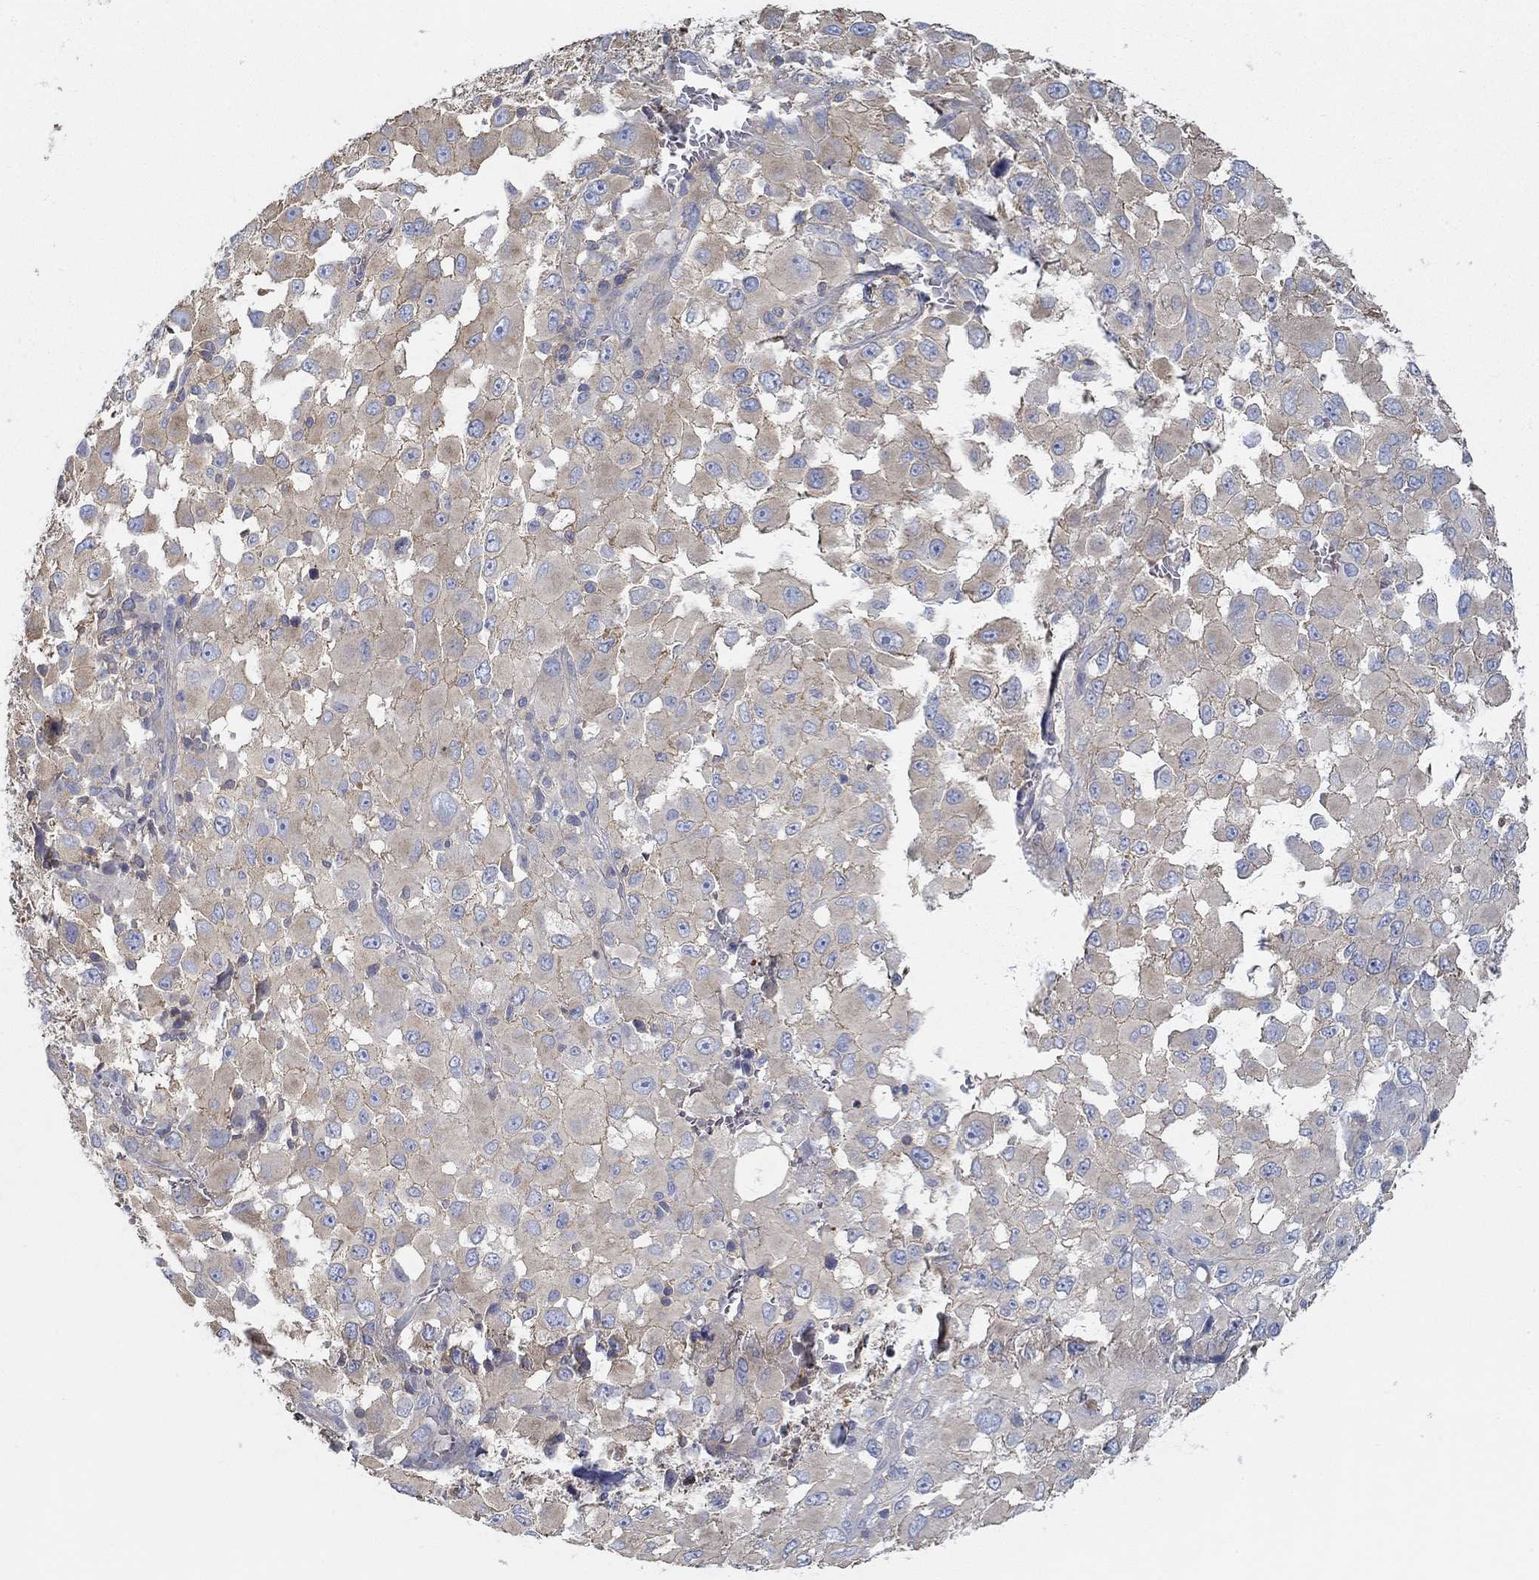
{"staining": {"intensity": "negative", "quantity": "none", "location": "none"}, "tissue": "melanoma", "cell_type": "Tumor cells", "image_type": "cancer", "snomed": [{"axis": "morphology", "description": "Malignant melanoma, Metastatic site"}, {"axis": "topography", "description": "Lymph node"}], "caption": "Immunohistochemistry photomicrograph of malignant melanoma (metastatic site) stained for a protein (brown), which demonstrates no expression in tumor cells.", "gene": "BBOF1", "patient": {"sex": "male", "age": 50}}